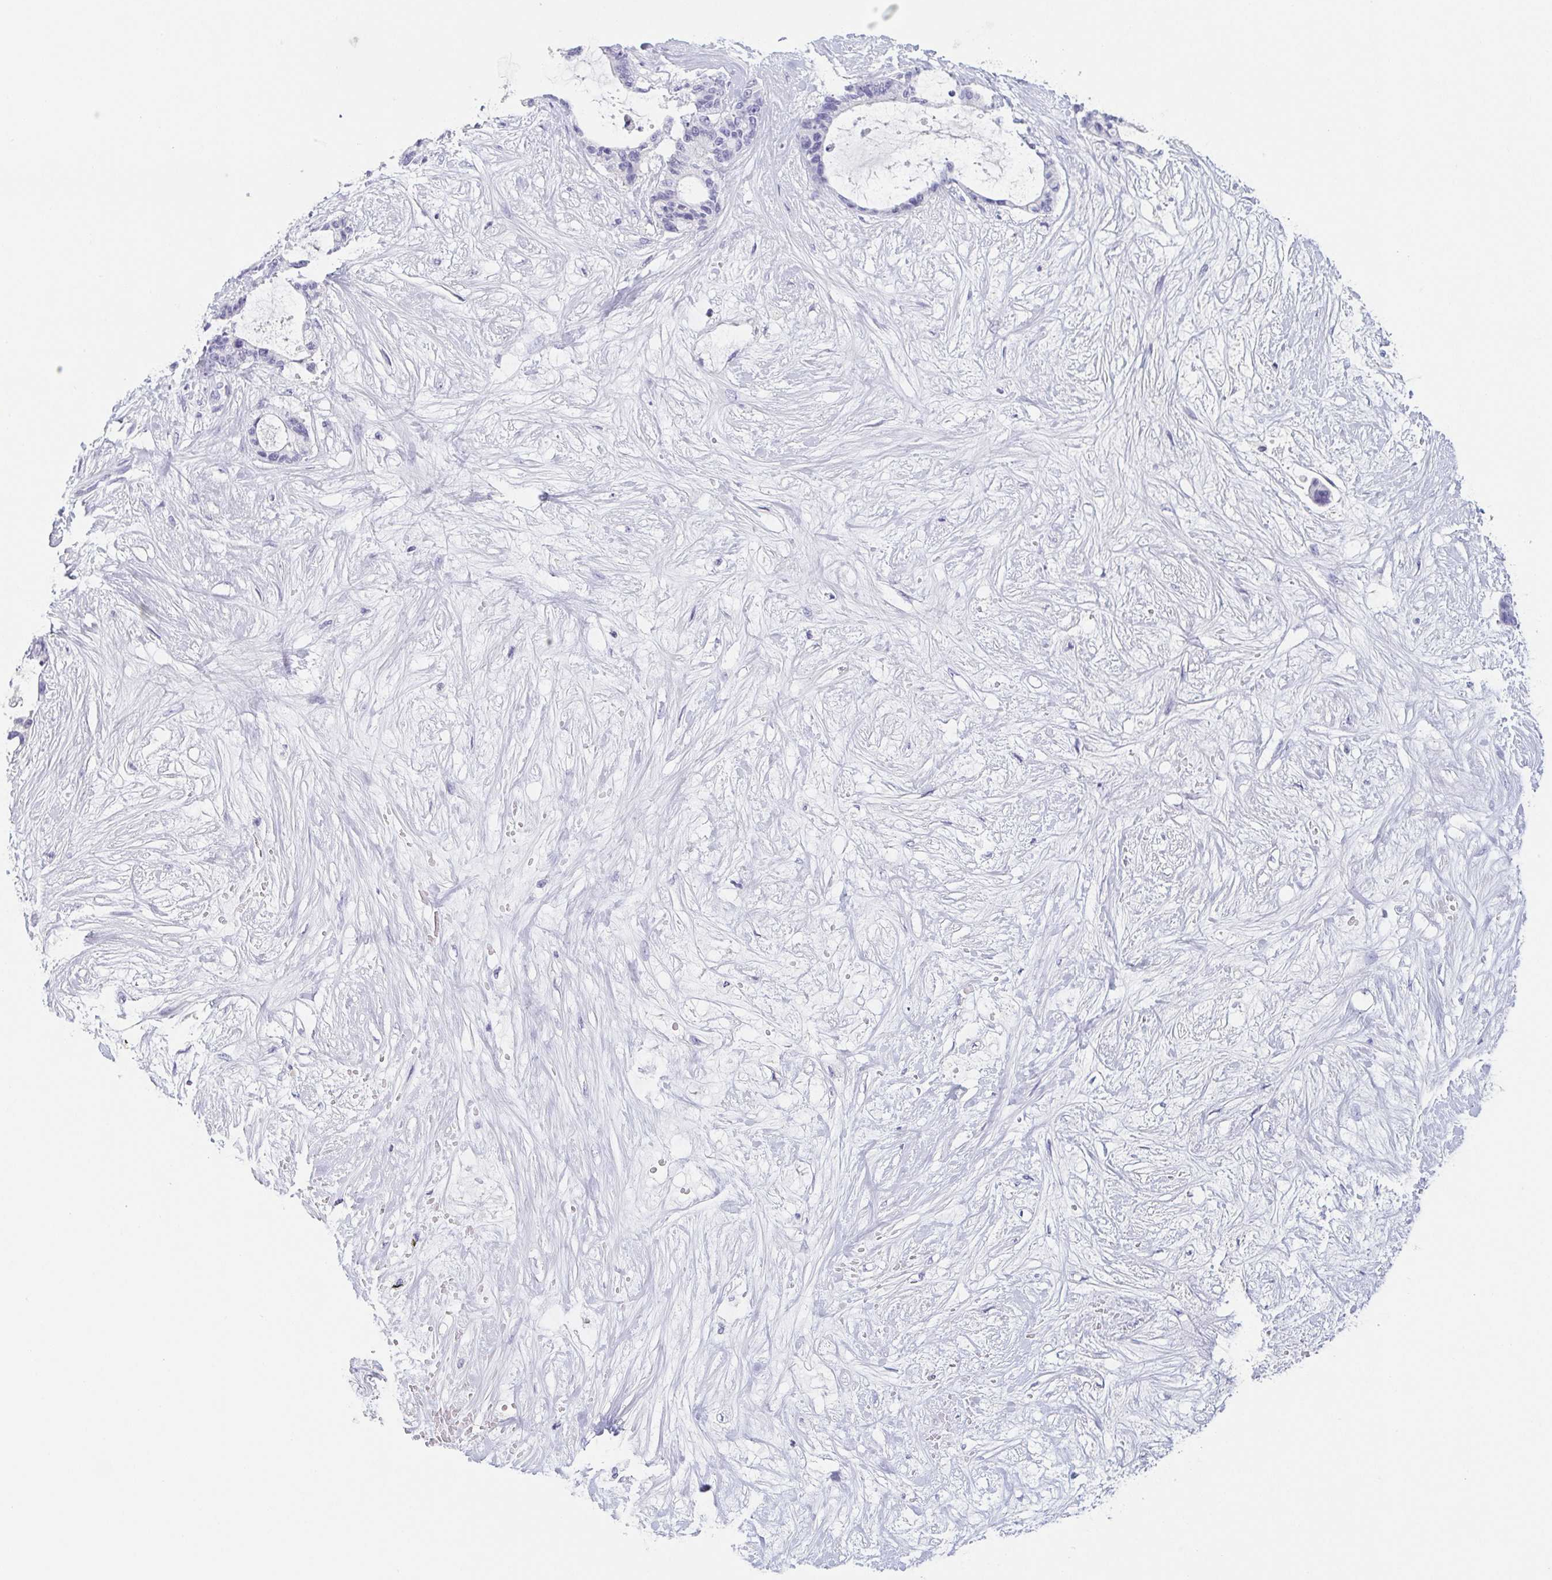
{"staining": {"intensity": "negative", "quantity": "none", "location": "none"}, "tissue": "liver cancer", "cell_type": "Tumor cells", "image_type": "cancer", "snomed": [{"axis": "morphology", "description": "Normal tissue, NOS"}, {"axis": "morphology", "description": "Cholangiocarcinoma"}, {"axis": "topography", "description": "Liver"}, {"axis": "topography", "description": "Peripheral nerve tissue"}], "caption": "Immunohistochemistry (IHC) of human liver cancer (cholangiocarcinoma) displays no positivity in tumor cells.", "gene": "ITLN1", "patient": {"sex": "female", "age": 73}}